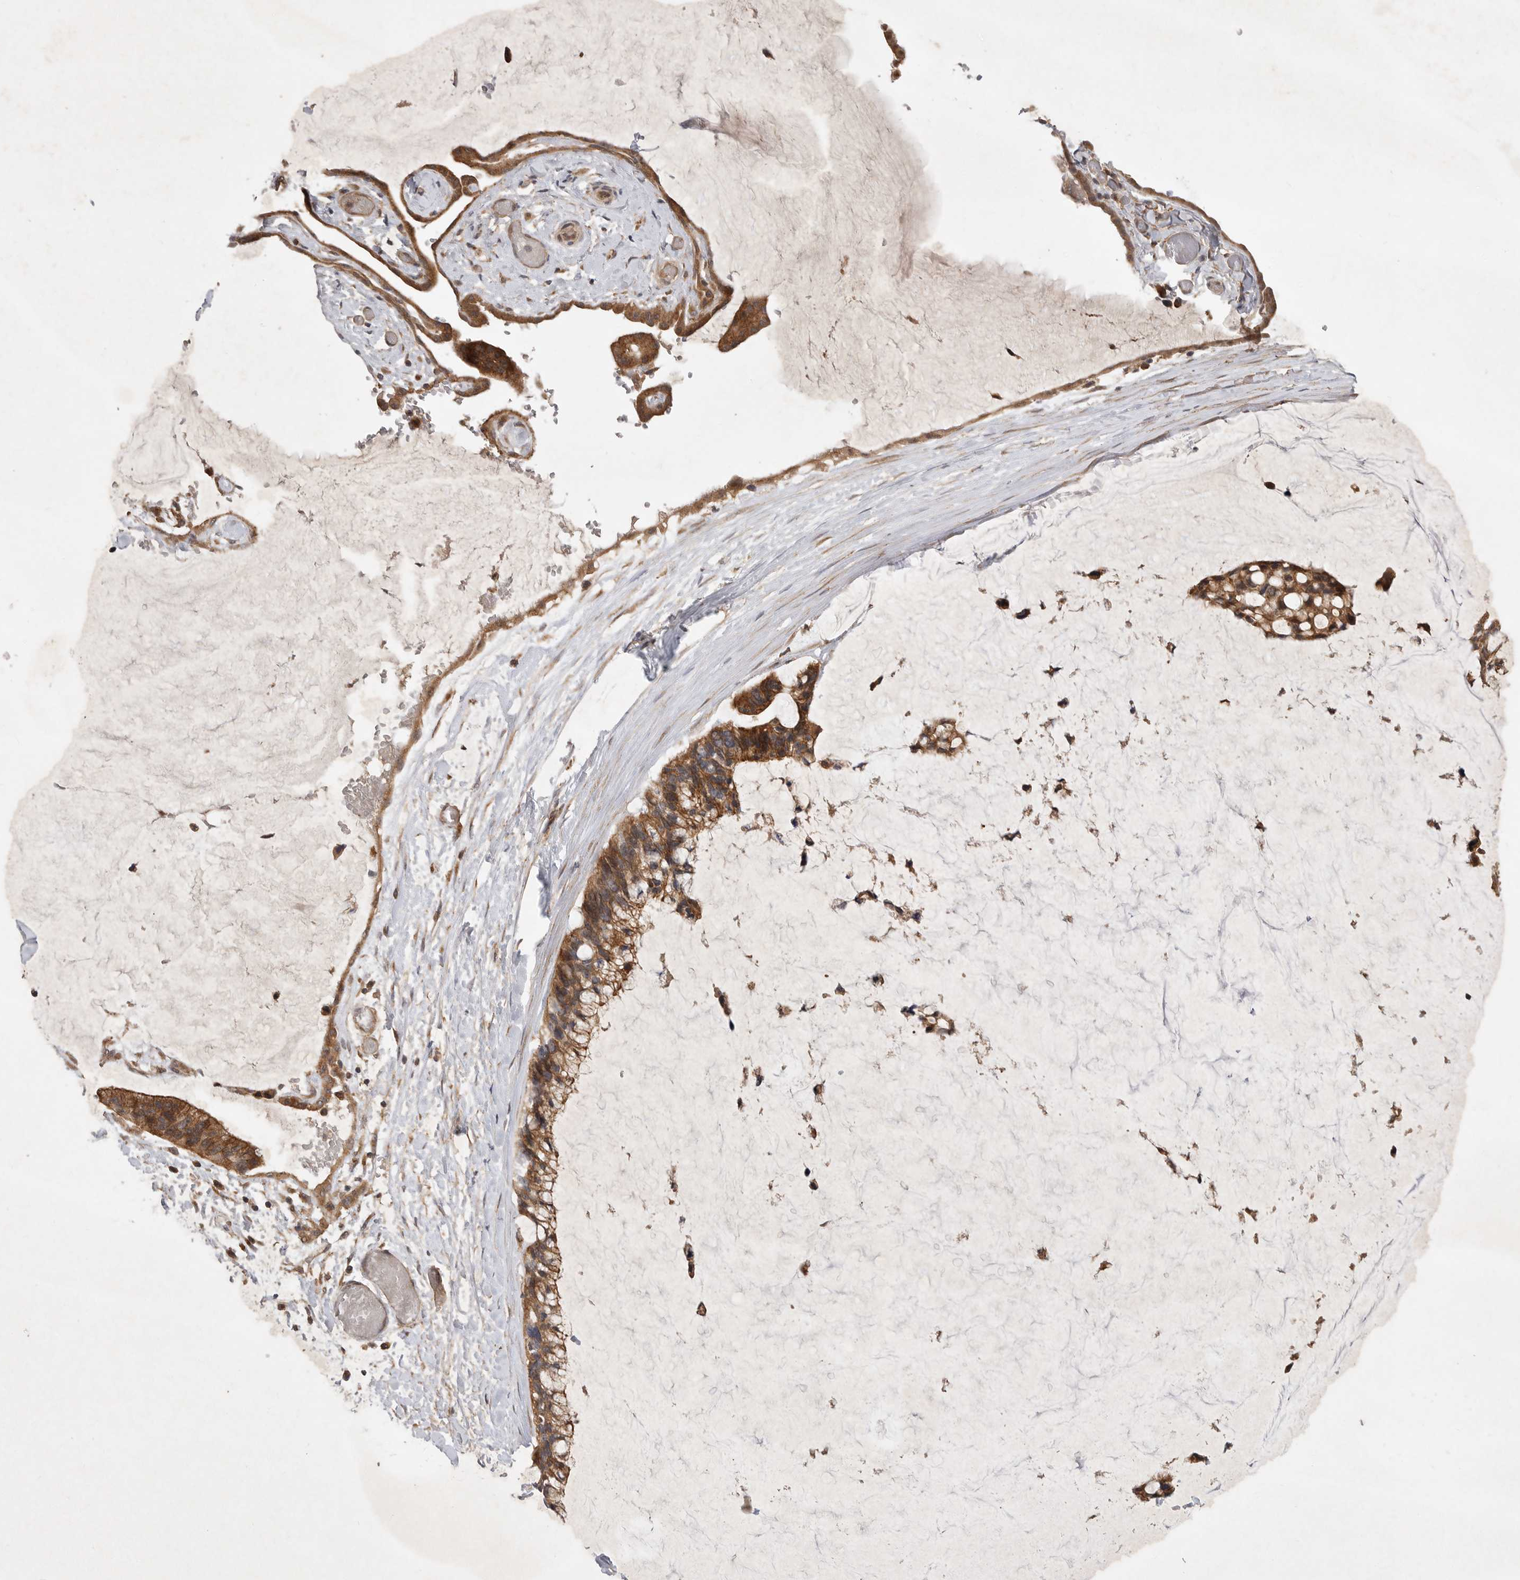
{"staining": {"intensity": "moderate", "quantity": ">75%", "location": "cytoplasmic/membranous"}, "tissue": "ovarian cancer", "cell_type": "Tumor cells", "image_type": "cancer", "snomed": [{"axis": "morphology", "description": "Cystadenocarcinoma, mucinous, NOS"}, {"axis": "topography", "description": "Ovary"}], "caption": "Moderate cytoplasmic/membranous staining for a protein is identified in approximately >75% of tumor cells of mucinous cystadenocarcinoma (ovarian) using immunohistochemistry (IHC).", "gene": "ZNF232", "patient": {"sex": "female", "age": 39}}